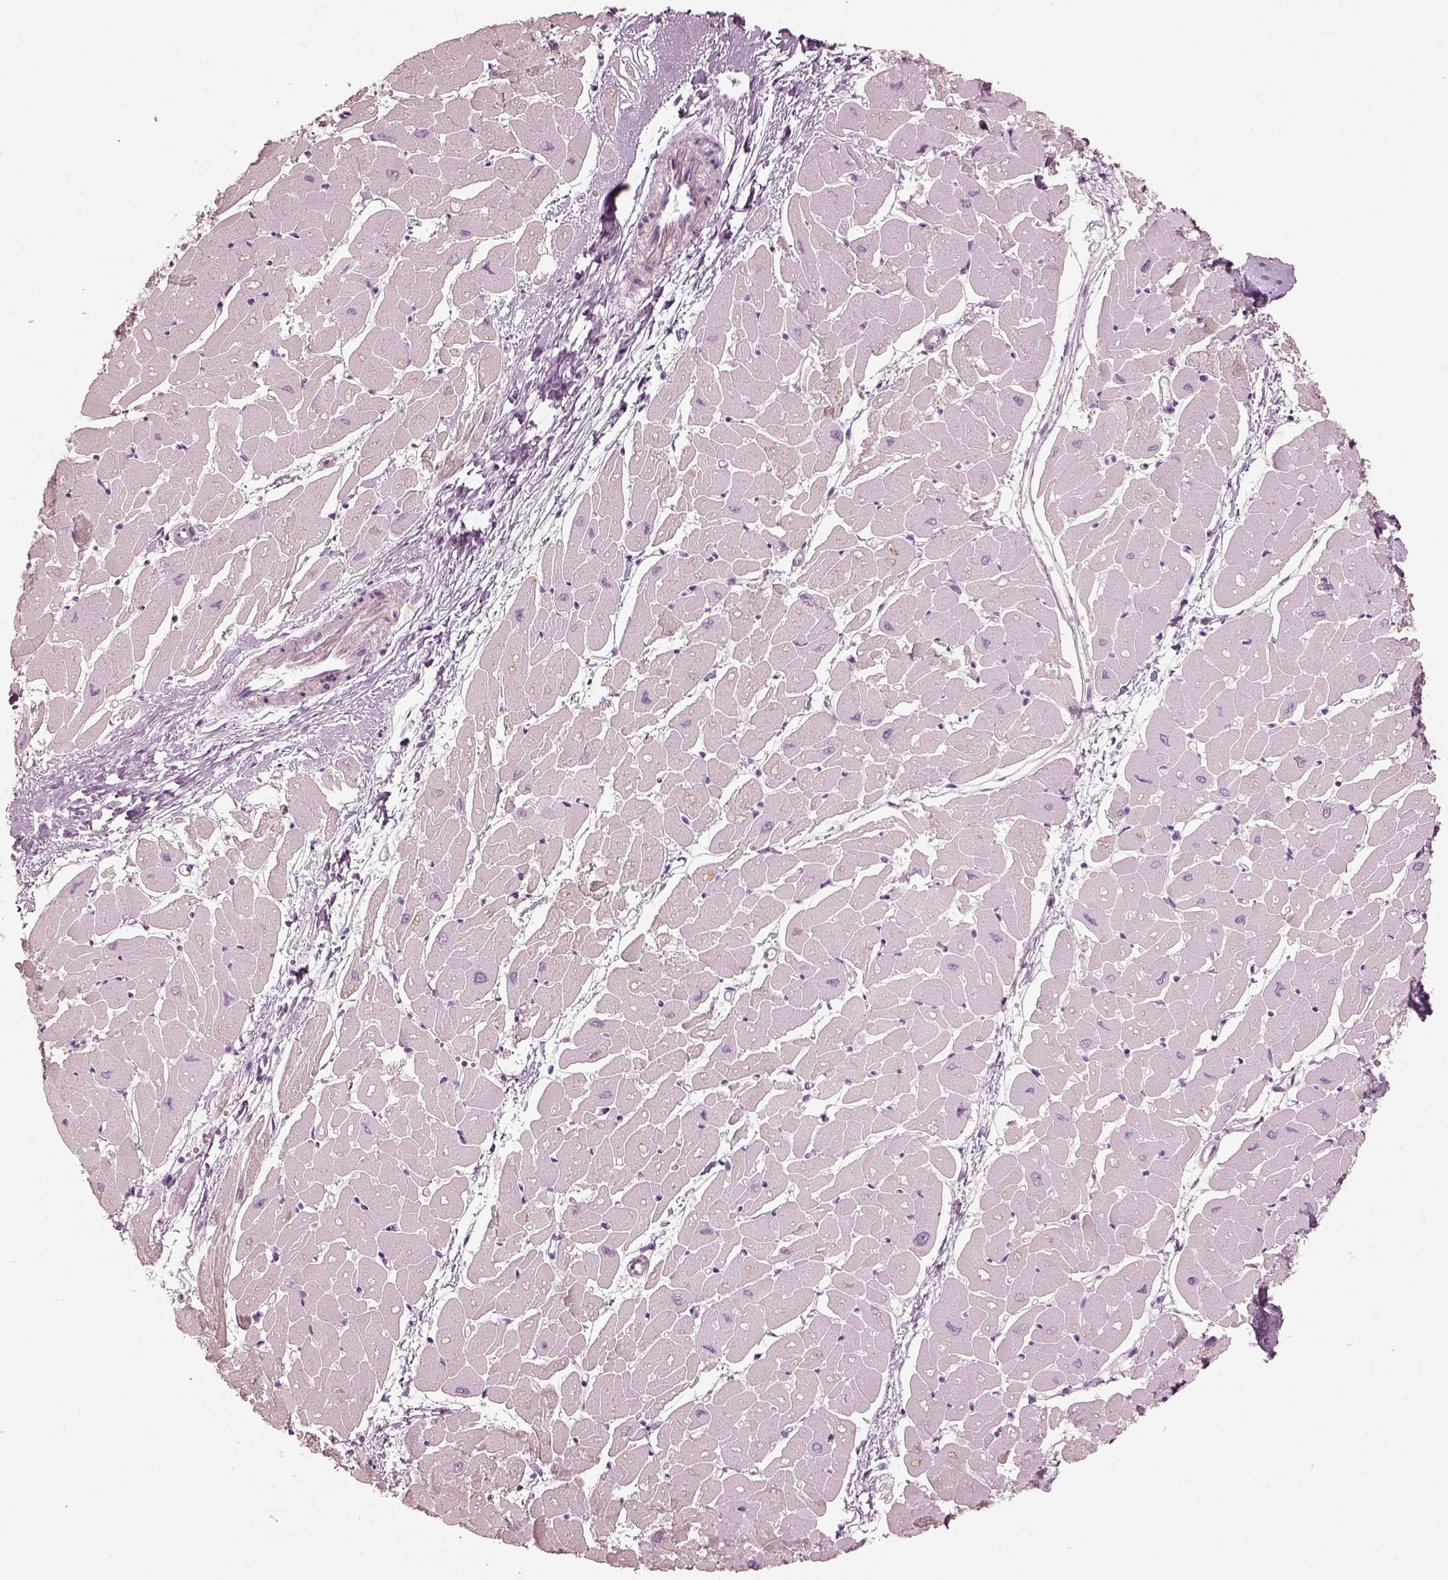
{"staining": {"intensity": "negative", "quantity": "none", "location": "none"}, "tissue": "heart muscle", "cell_type": "Cardiomyocytes", "image_type": "normal", "snomed": [{"axis": "morphology", "description": "Normal tissue, NOS"}, {"axis": "topography", "description": "Heart"}], "caption": "Photomicrograph shows no protein expression in cardiomyocytes of unremarkable heart muscle.", "gene": "RSPH9", "patient": {"sex": "male", "age": 57}}